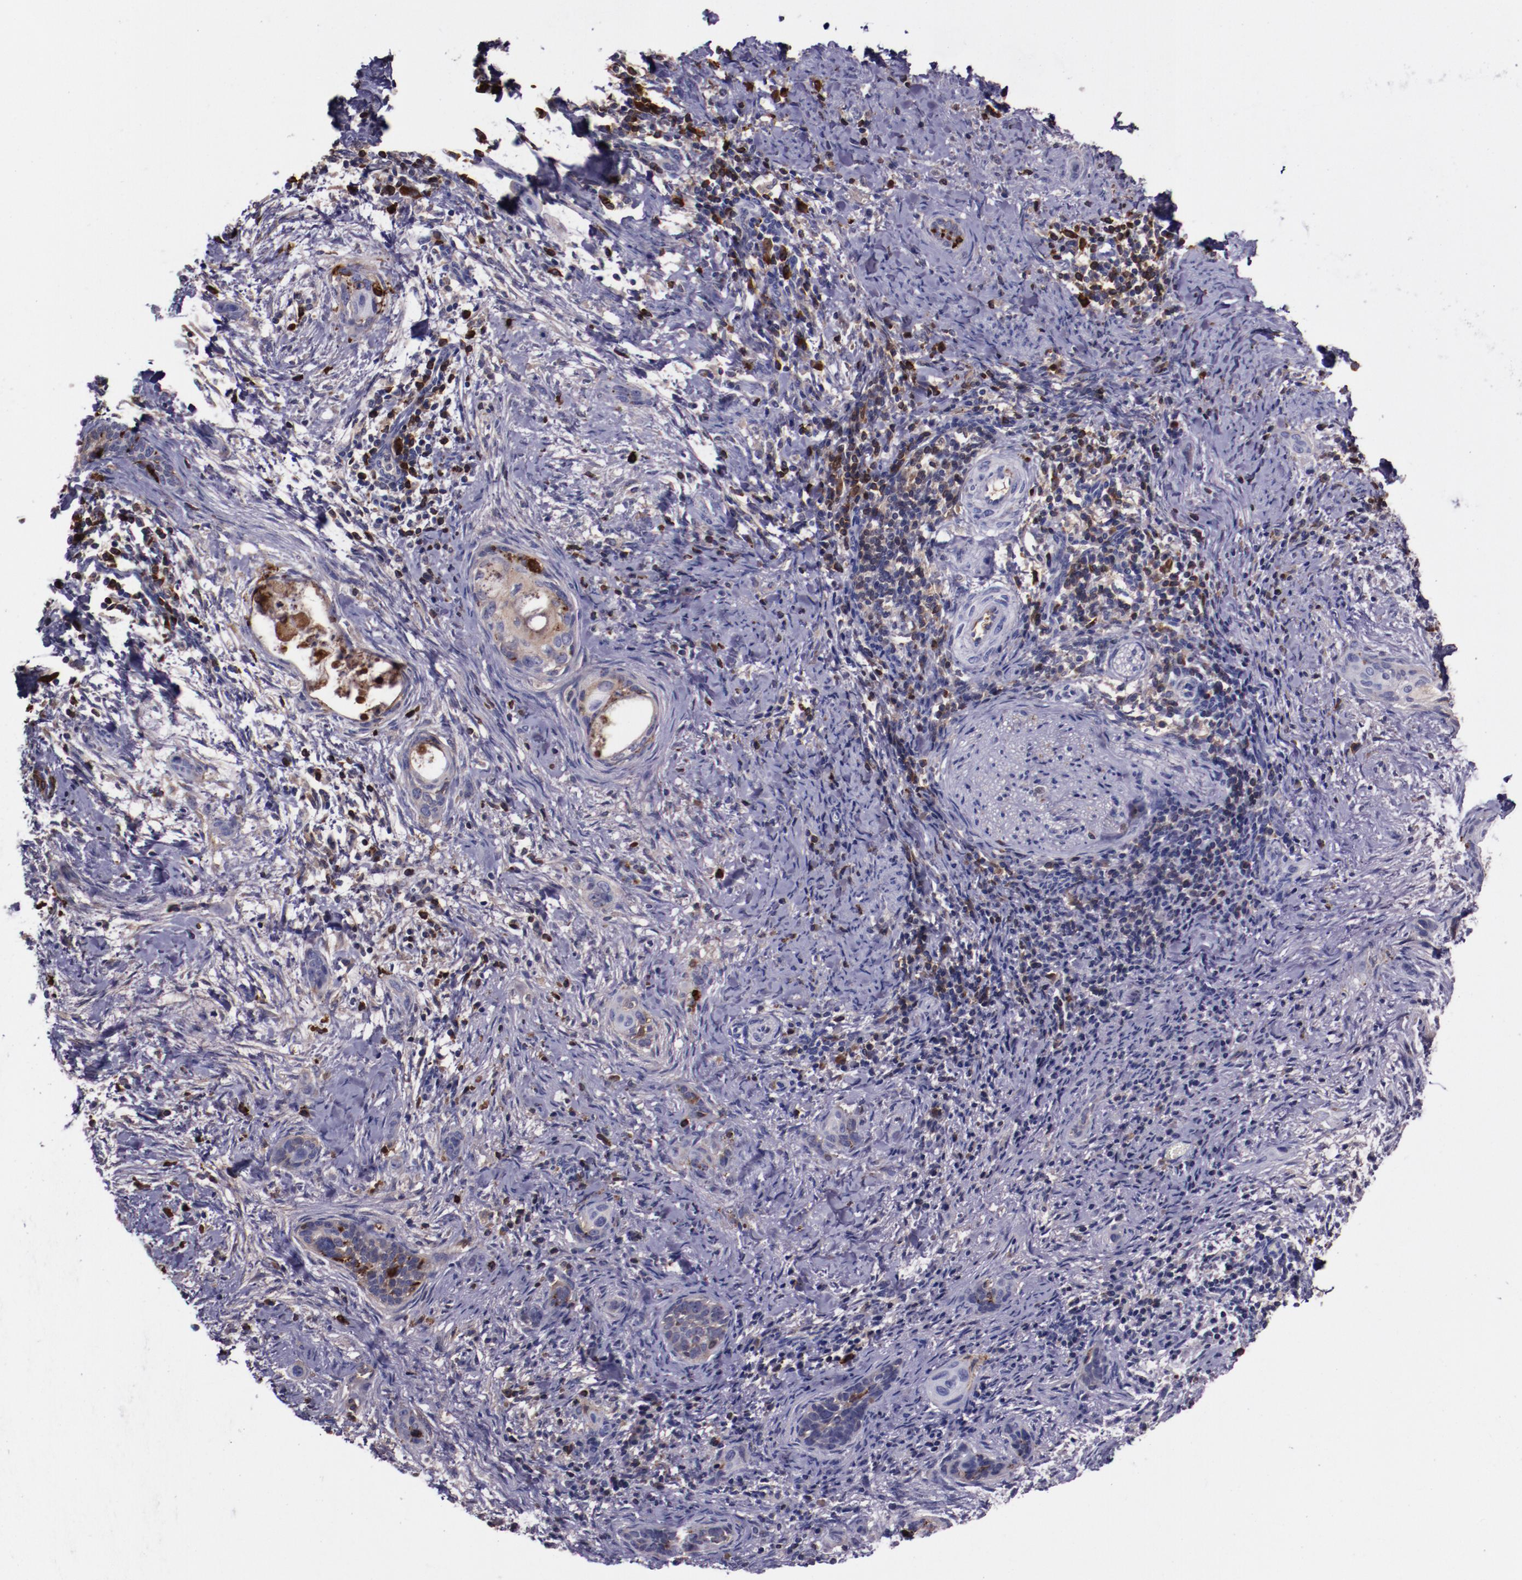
{"staining": {"intensity": "negative", "quantity": "none", "location": "none"}, "tissue": "cervical cancer", "cell_type": "Tumor cells", "image_type": "cancer", "snomed": [{"axis": "morphology", "description": "Squamous cell carcinoma, NOS"}, {"axis": "topography", "description": "Cervix"}], "caption": "The immunohistochemistry (IHC) micrograph has no significant staining in tumor cells of cervical cancer (squamous cell carcinoma) tissue.", "gene": "APOH", "patient": {"sex": "female", "age": 33}}